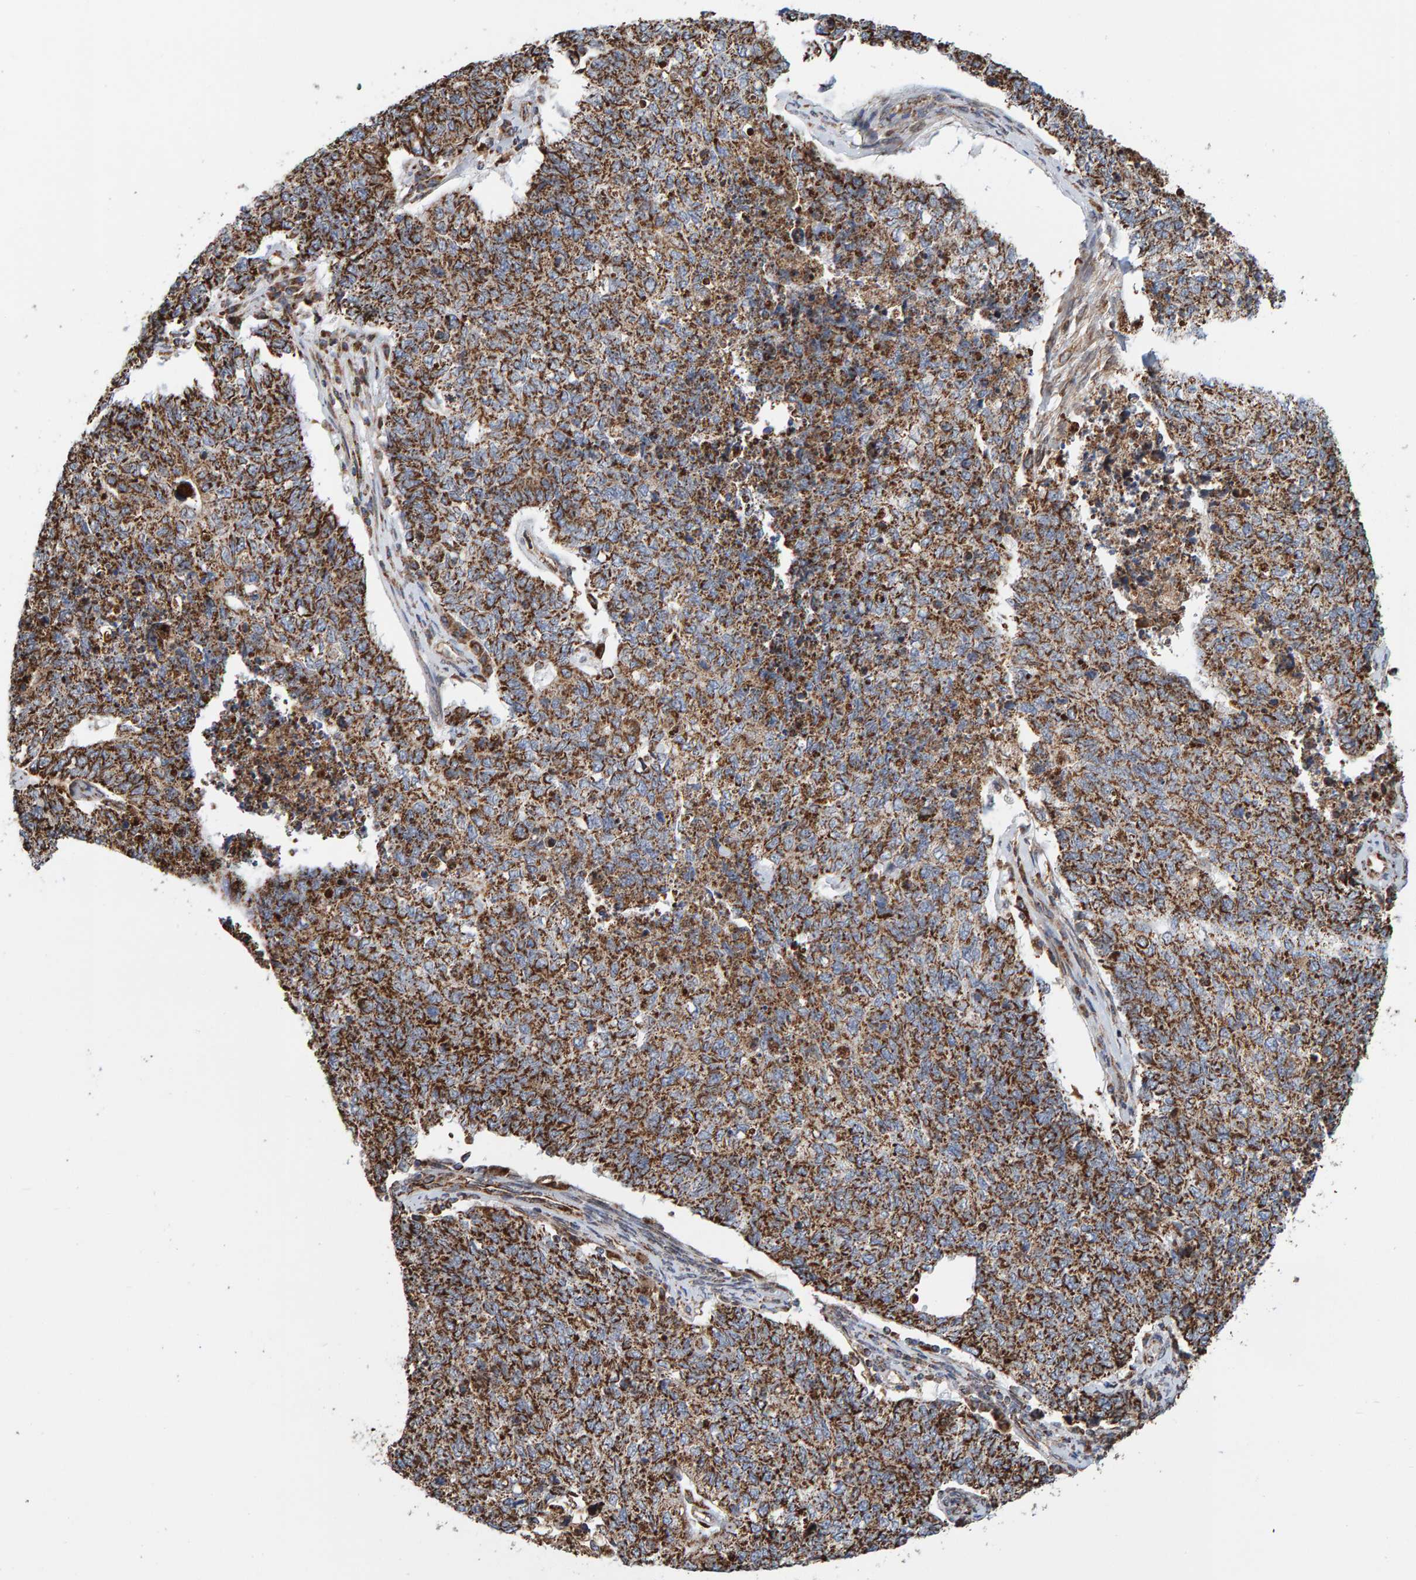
{"staining": {"intensity": "moderate", "quantity": ">75%", "location": "cytoplasmic/membranous"}, "tissue": "cervical cancer", "cell_type": "Tumor cells", "image_type": "cancer", "snomed": [{"axis": "morphology", "description": "Squamous cell carcinoma, NOS"}, {"axis": "topography", "description": "Cervix"}], "caption": "The micrograph shows a brown stain indicating the presence of a protein in the cytoplasmic/membranous of tumor cells in squamous cell carcinoma (cervical).", "gene": "MRPL45", "patient": {"sex": "female", "age": 63}}